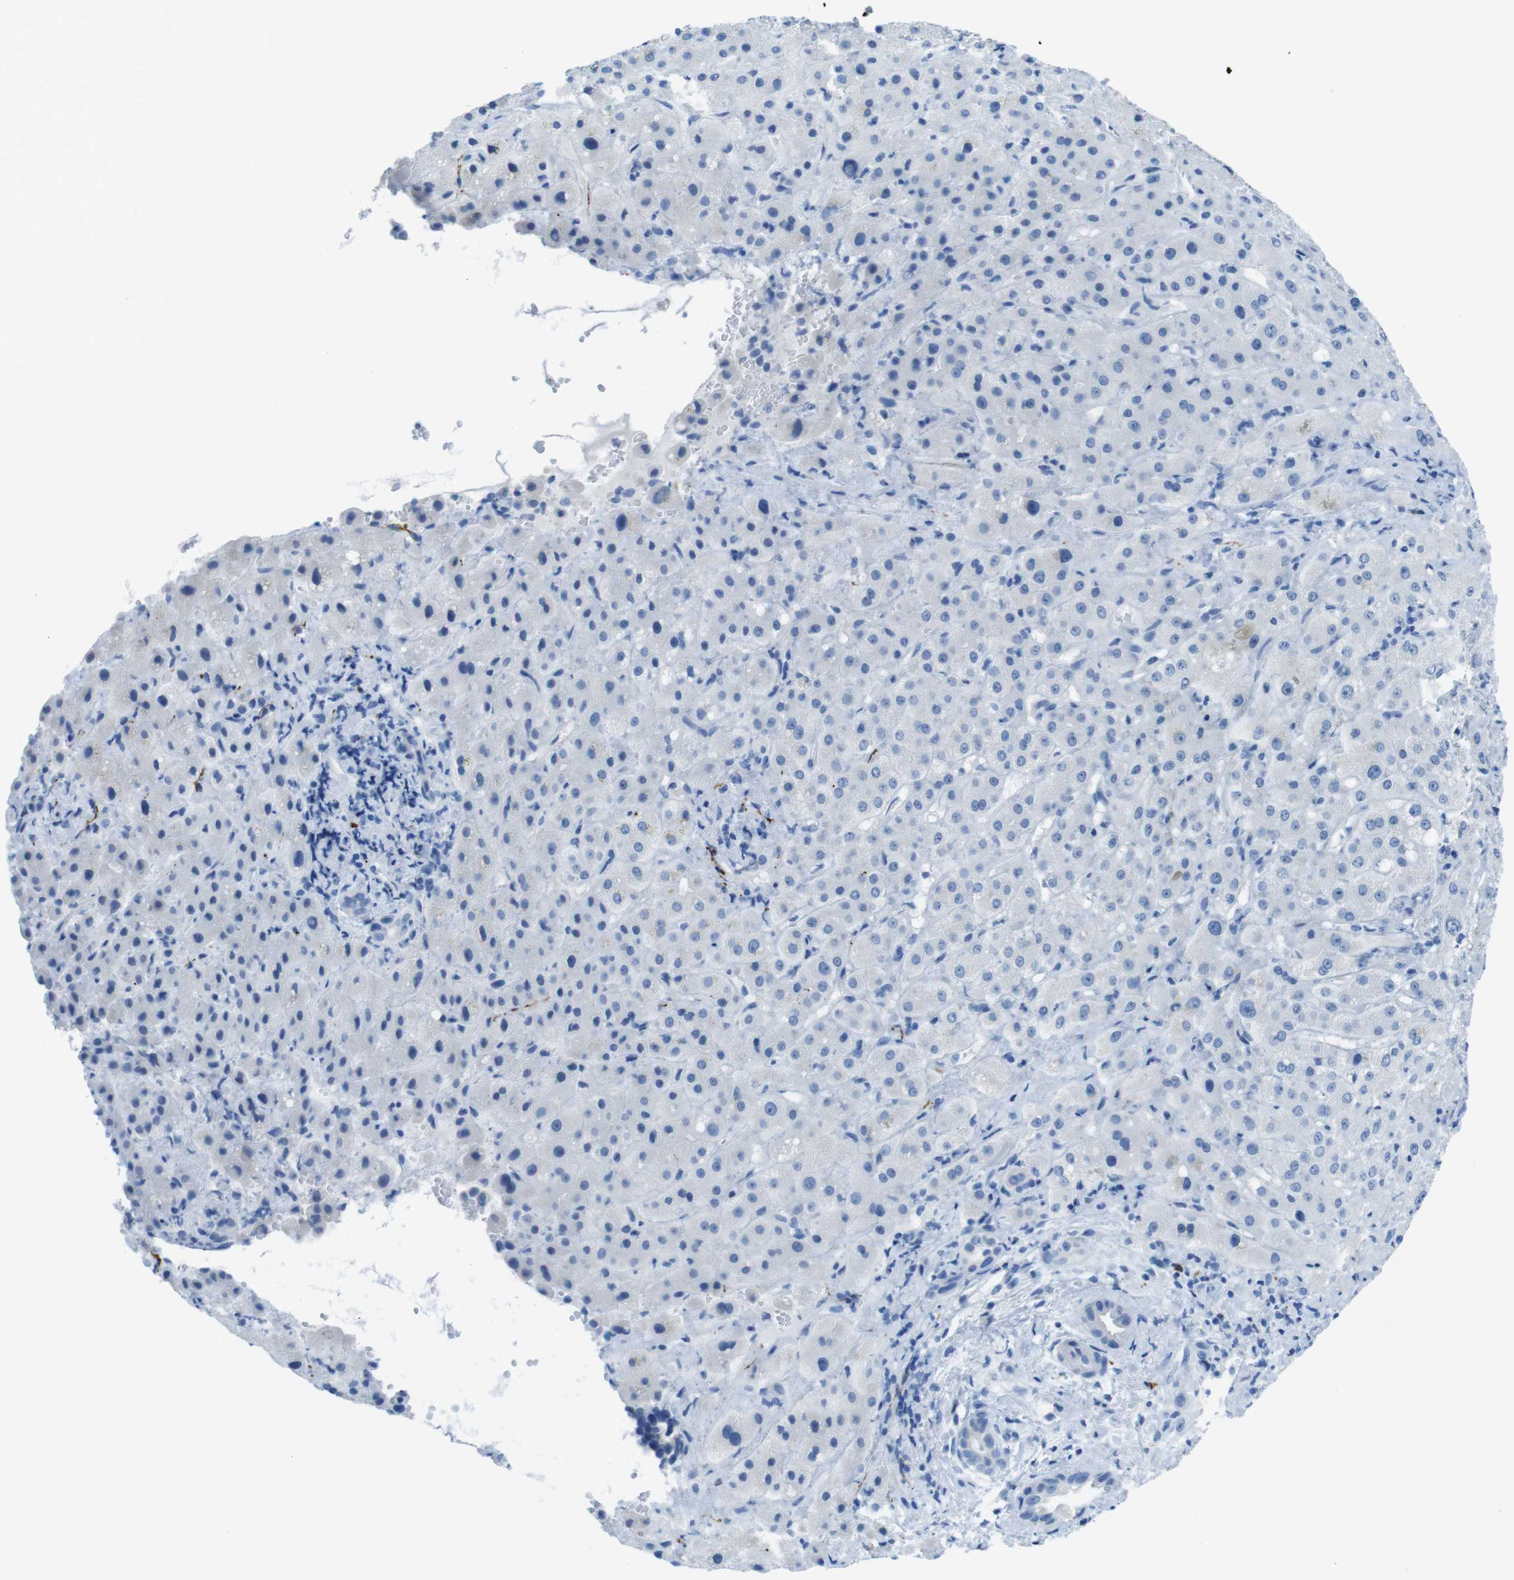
{"staining": {"intensity": "negative", "quantity": "none", "location": "none"}, "tissue": "liver cancer", "cell_type": "Tumor cells", "image_type": "cancer", "snomed": [{"axis": "morphology", "description": "Cholangiocarcinoma"}, {"axis": "topography", "description": "Liver"}], "caption": "Immunohistochemical staining of human liver cancer (cholangiocarcinoma) reveals no significant positivity in tumor cells.", "gene": "GAP43", "patient": {"sex": "female", "age": 65}}